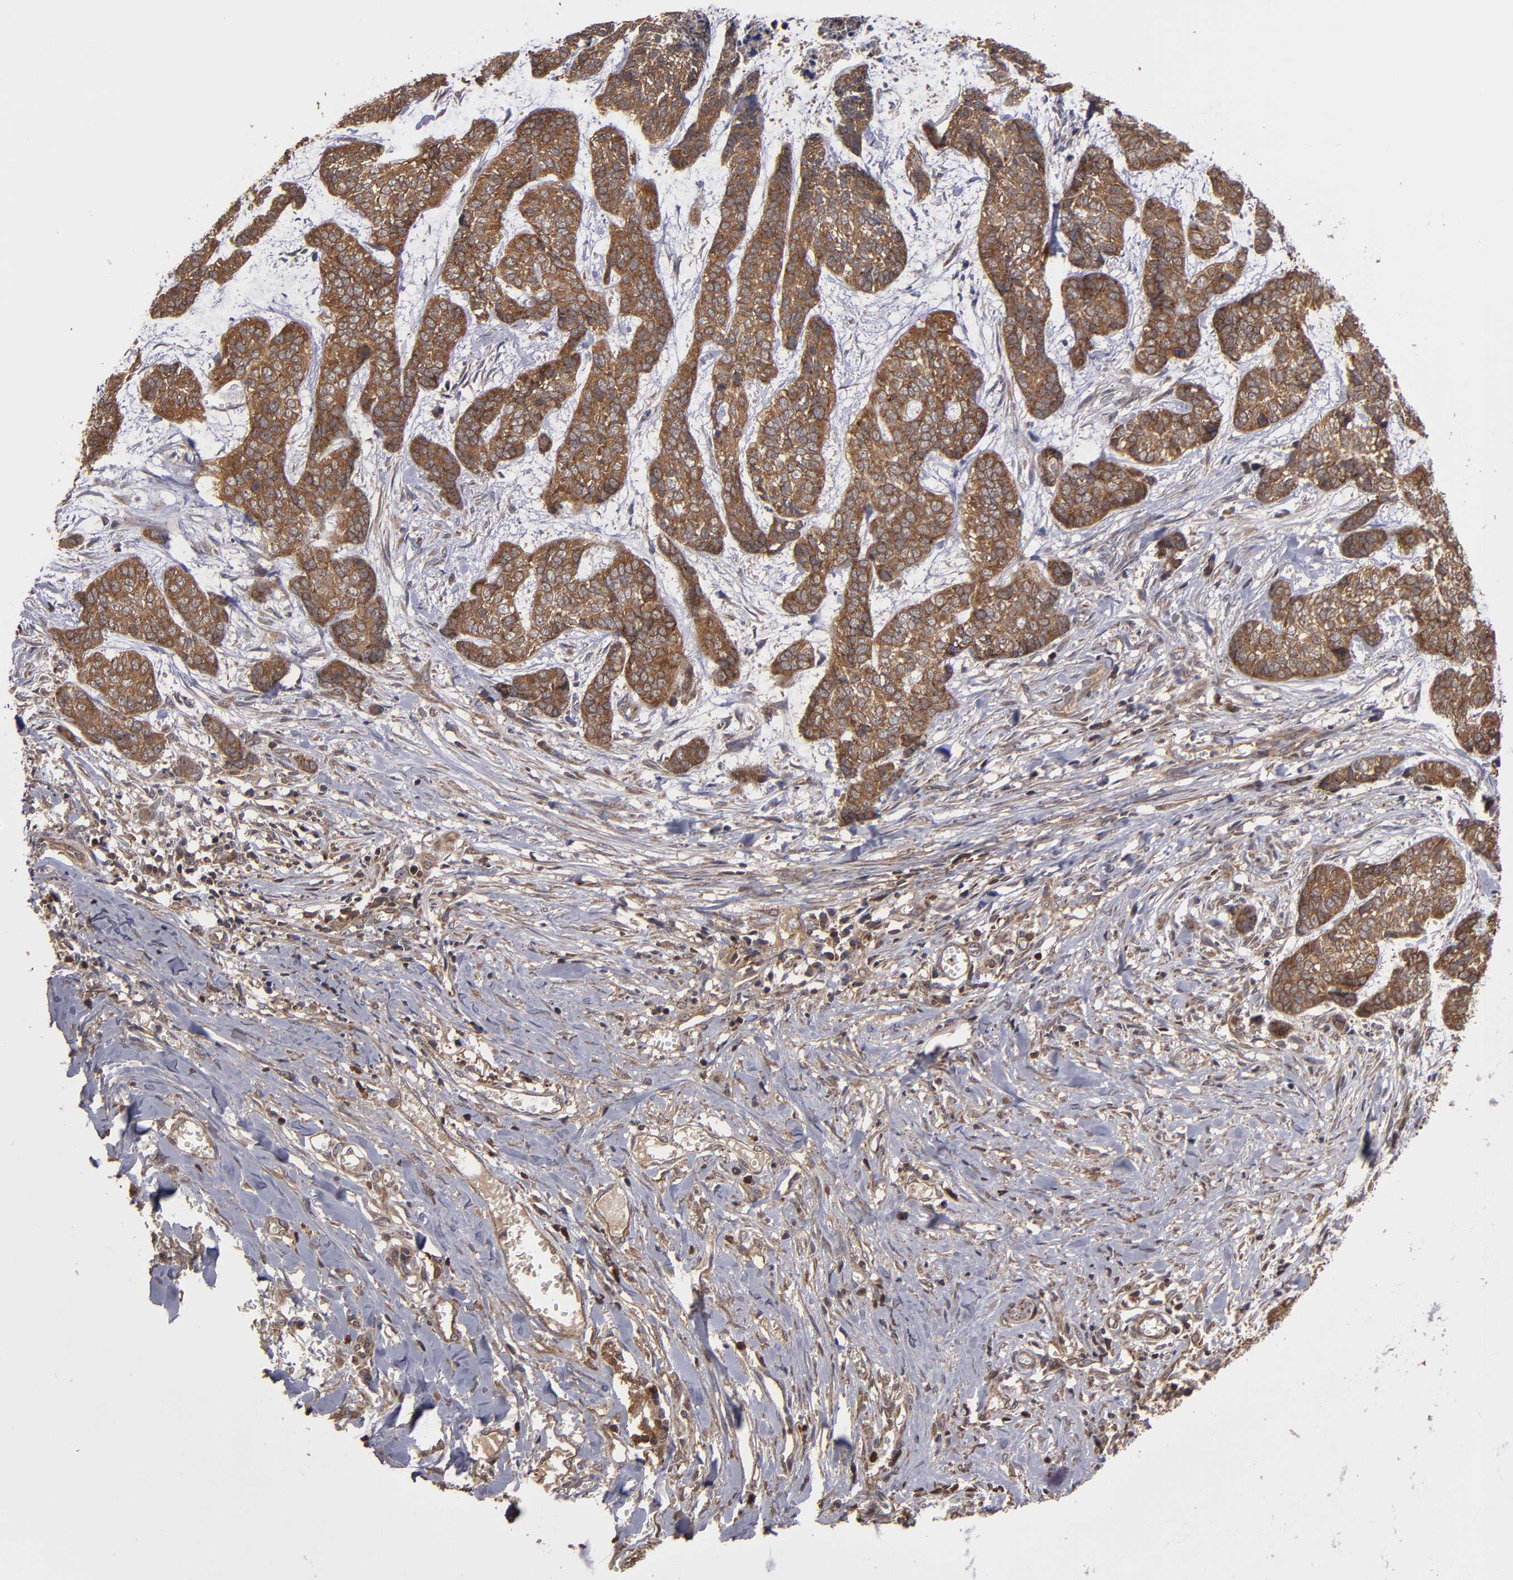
{"staining": {"intensity": "moderate", "quantity": ">75%", "location": "cytoplasmic/membranous"}, "tissue": "skin cancer", "cell_type": "Tumor cells", "image_type": "cancer", "snomed": [{"axis": "morphology", "description": "Basal cell carcinoma"}, {"axis": "topography", "description": "Skin"}], "caption": "The image reveals staining of skin basal cell carcinoma, revealing moderate cytoplasmic/membranous protein positivity (brown color) within tumor cells.", "gene": "RPS6KA6", "patient": {"sex": "female", "age": 64}}